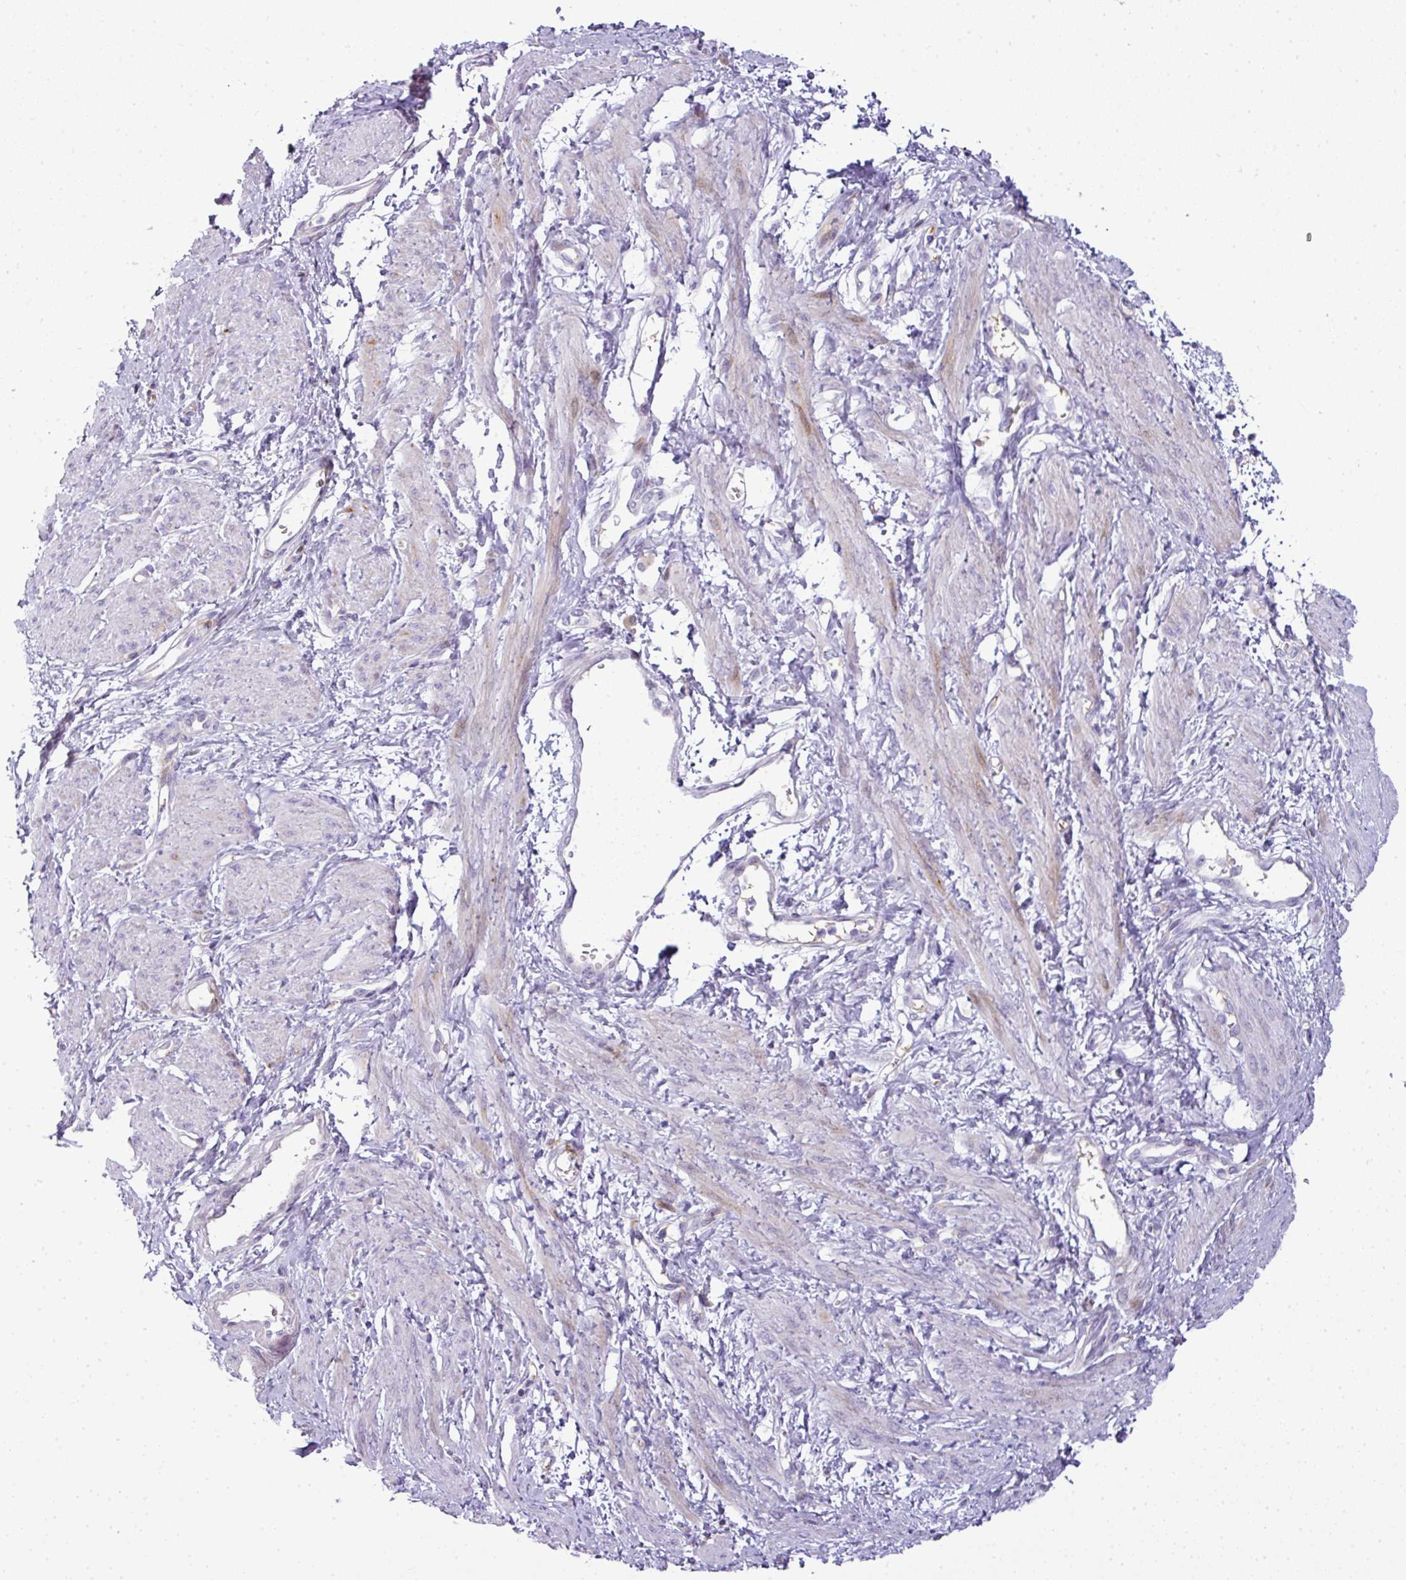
{"staining": {"intensity": "negative", "quantity": "none", "location": "none"}, "tissue": "smooth muscle", "cell_type": "Smooth muscle cells", "image_type": "normal", "snomed": [{"axis": "morphology", "description": "Normal tissue, NOS"}, {"axis": "topography", "description": "Smooth muscle"}, {"axis": "topography", "description": "Uterus"}], "caption": "Micrograph shows no protein staining in smooth muscle cells of unremarkable smooth muscle.", "gene": "ATP6V1F", "patient": {"sex": "female", "age": 39}}